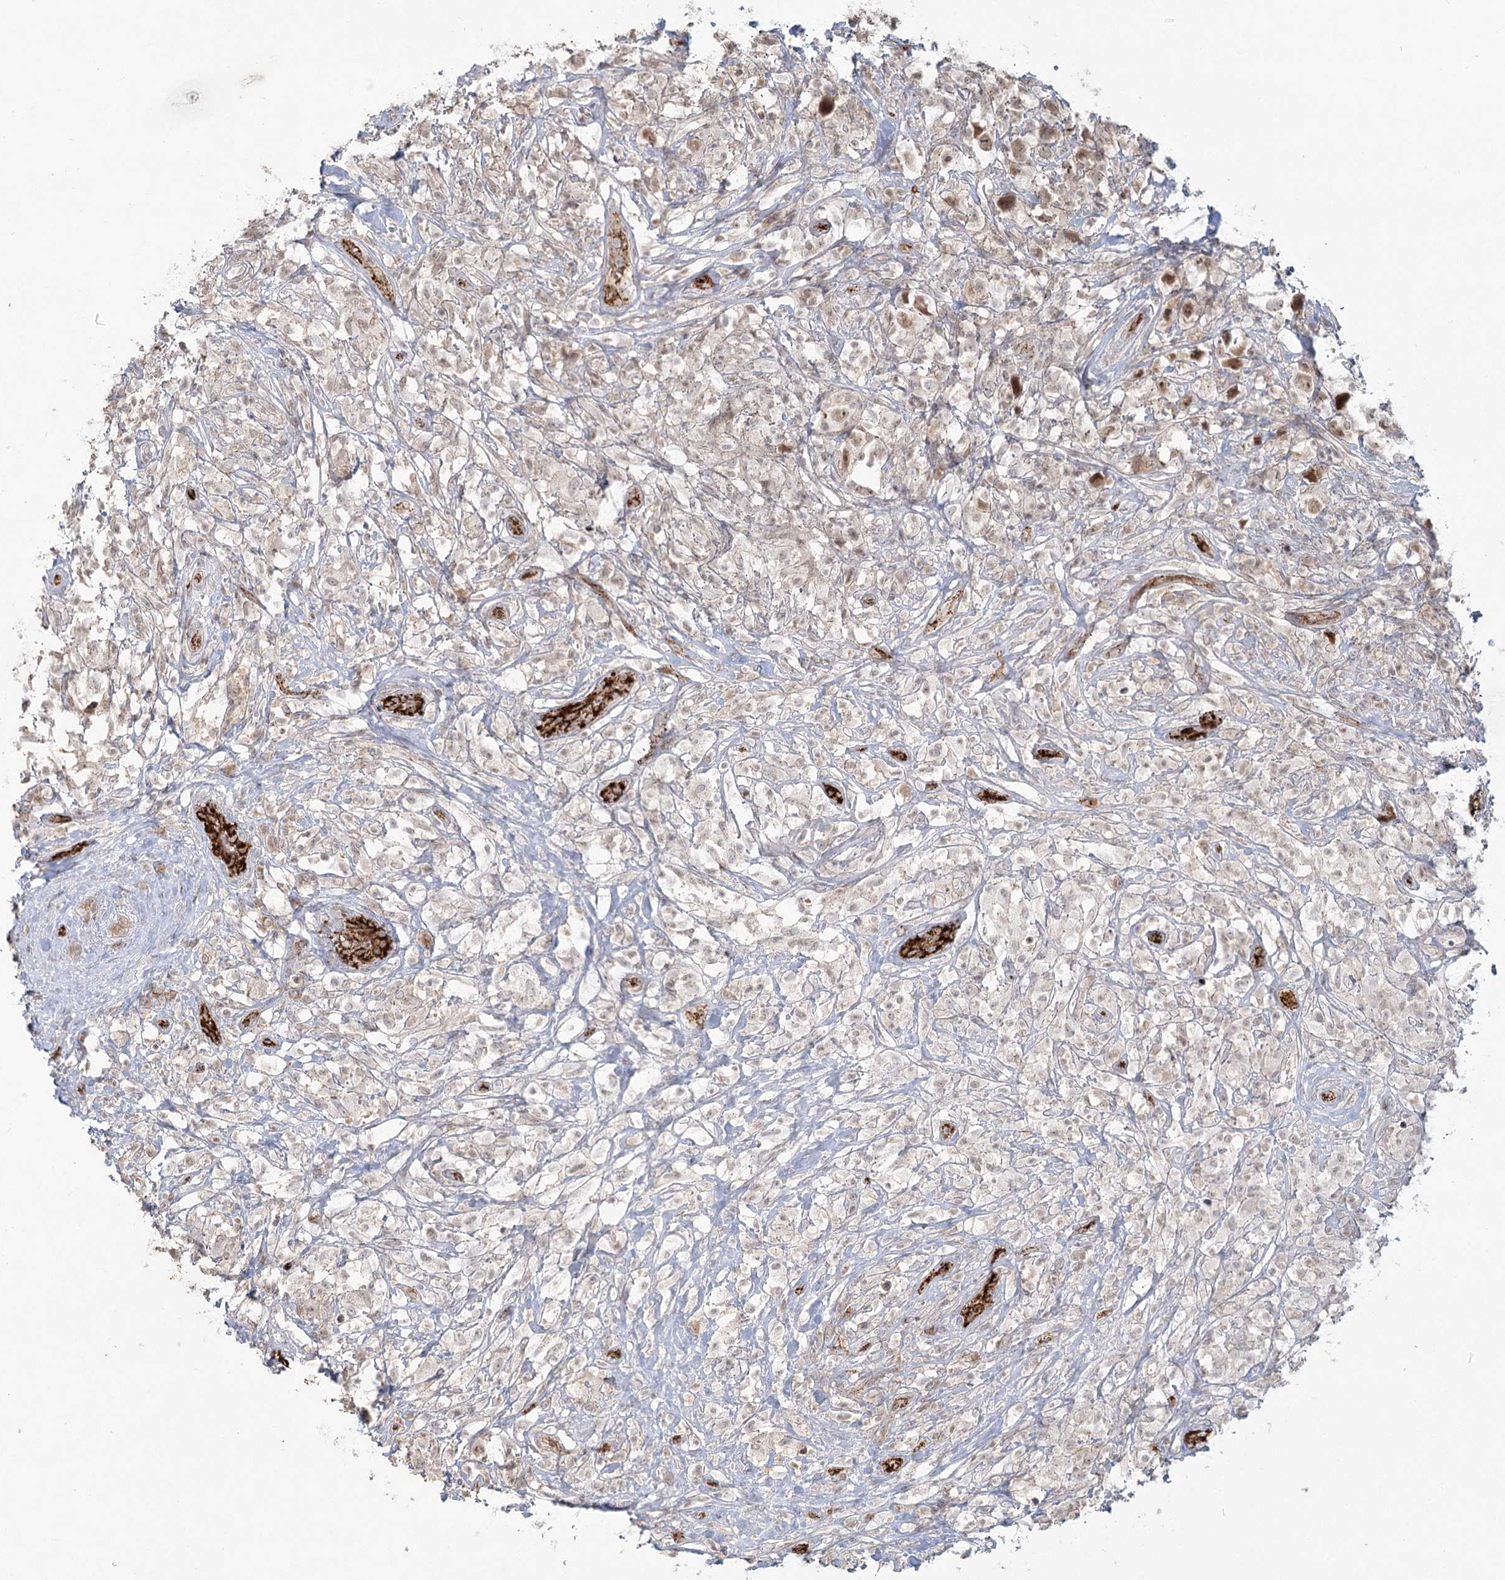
{"staining": {"intensity": "weak", "quantity": "<25%", "location": "nuclear"}, "tissue": "testis cancer", "cell_type": "Tumor cells", "image_type": "cancer", "snomed": [{"axis": "morphology", "description": "Seminoma, NOS"}, {"axis": "topography", "description": "Testis"}], "caption": "Immunohistochemistry of testis seminoma demonstrates no staining in tumor cells.", "gene": "KBTBD4", "patient": {"sex": "male", "age": 49}}